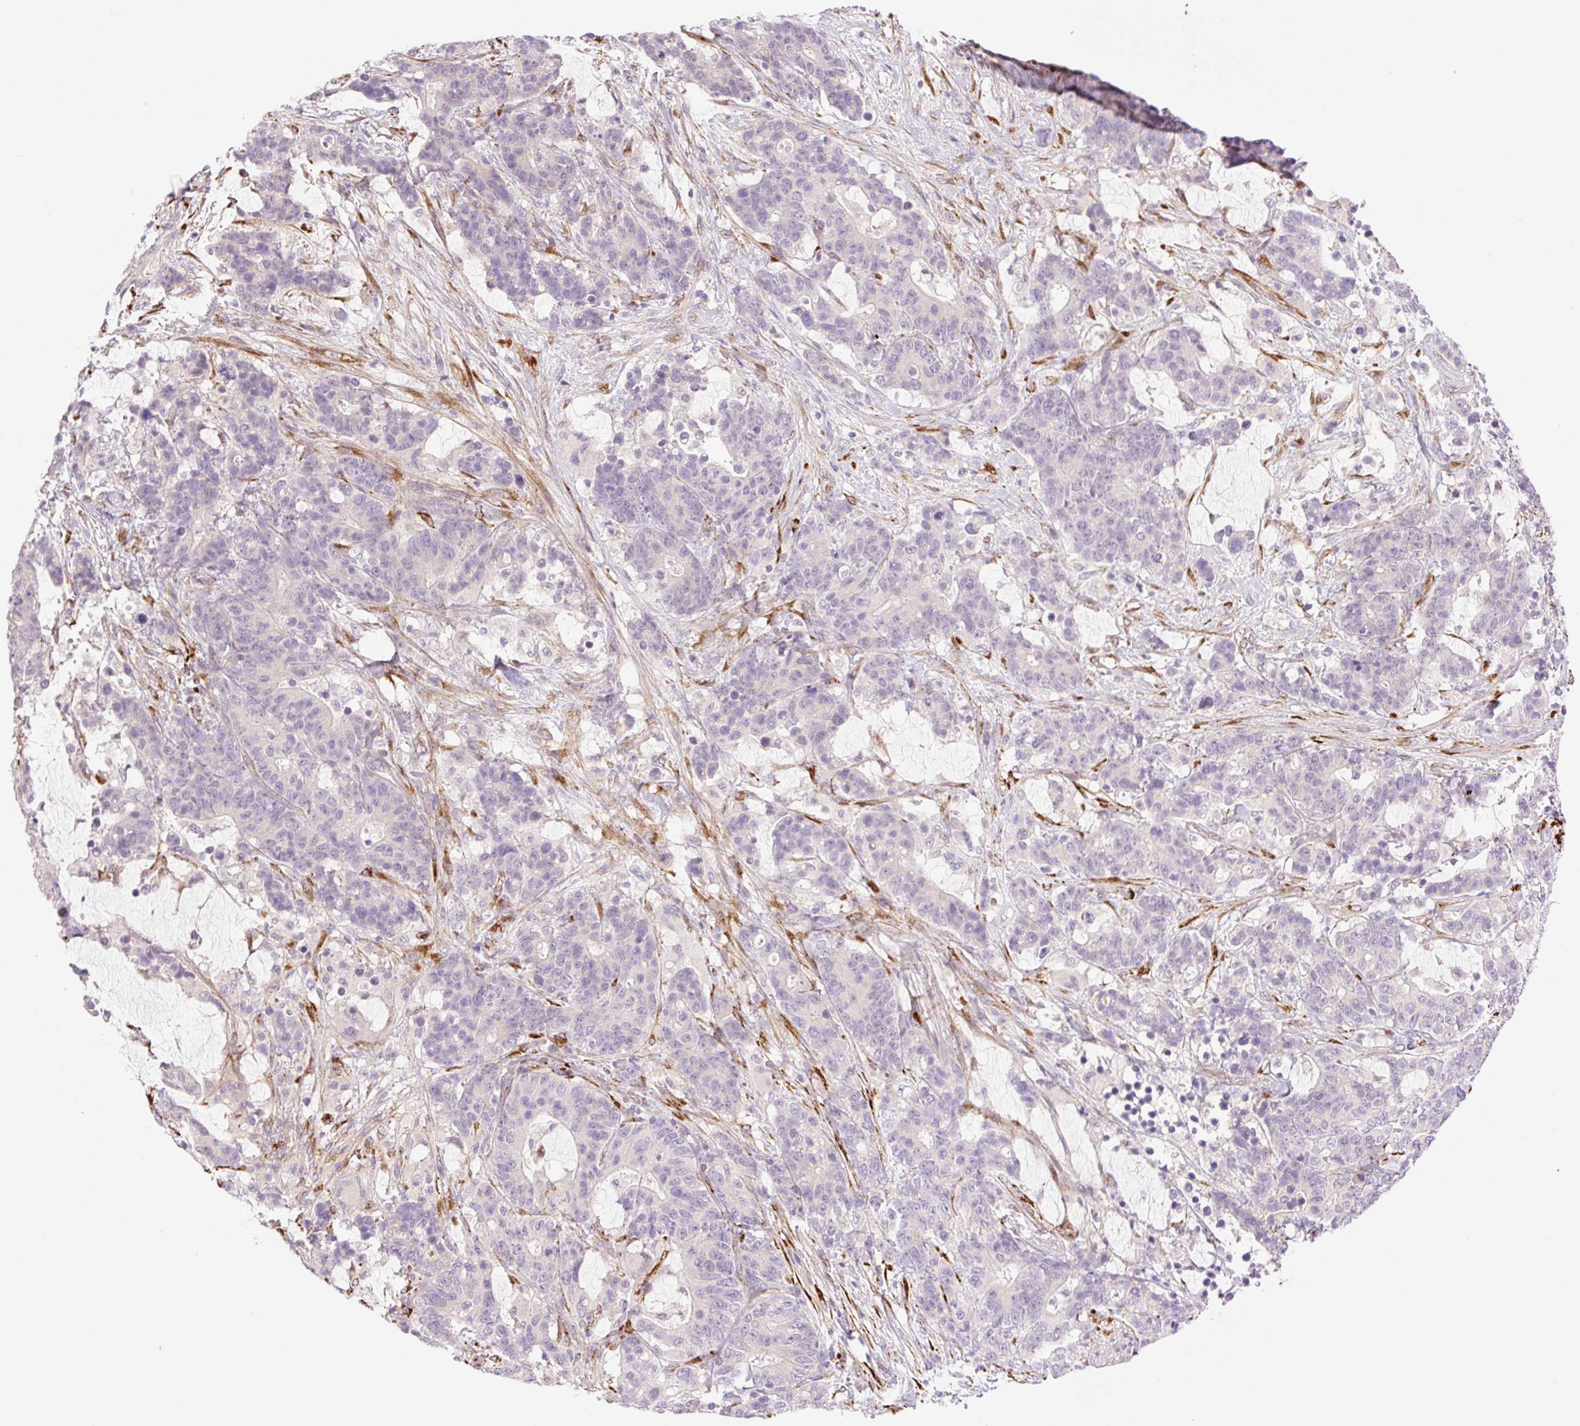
{"staining": {"intensity": "negative", "quantity": "none", "location": "none"}, "tissue": "stomach cancer", "cell_type": "Tumor cells", "image_type": "cancer", "snomed": [{"axis": "morphology", "description": "Normal tissue, NOS"}, {"axis": "morphology", "description": "Adenocarcinoma, NOS"}, {"axis": "topography", "description": "Stomach"}], "caption": "An image of stomach adenocarcinoma stained for a protein displays no brown staining in tumor cells.", "gene": "COL5A1", "patient": {"sex": "female", "age": 64}}